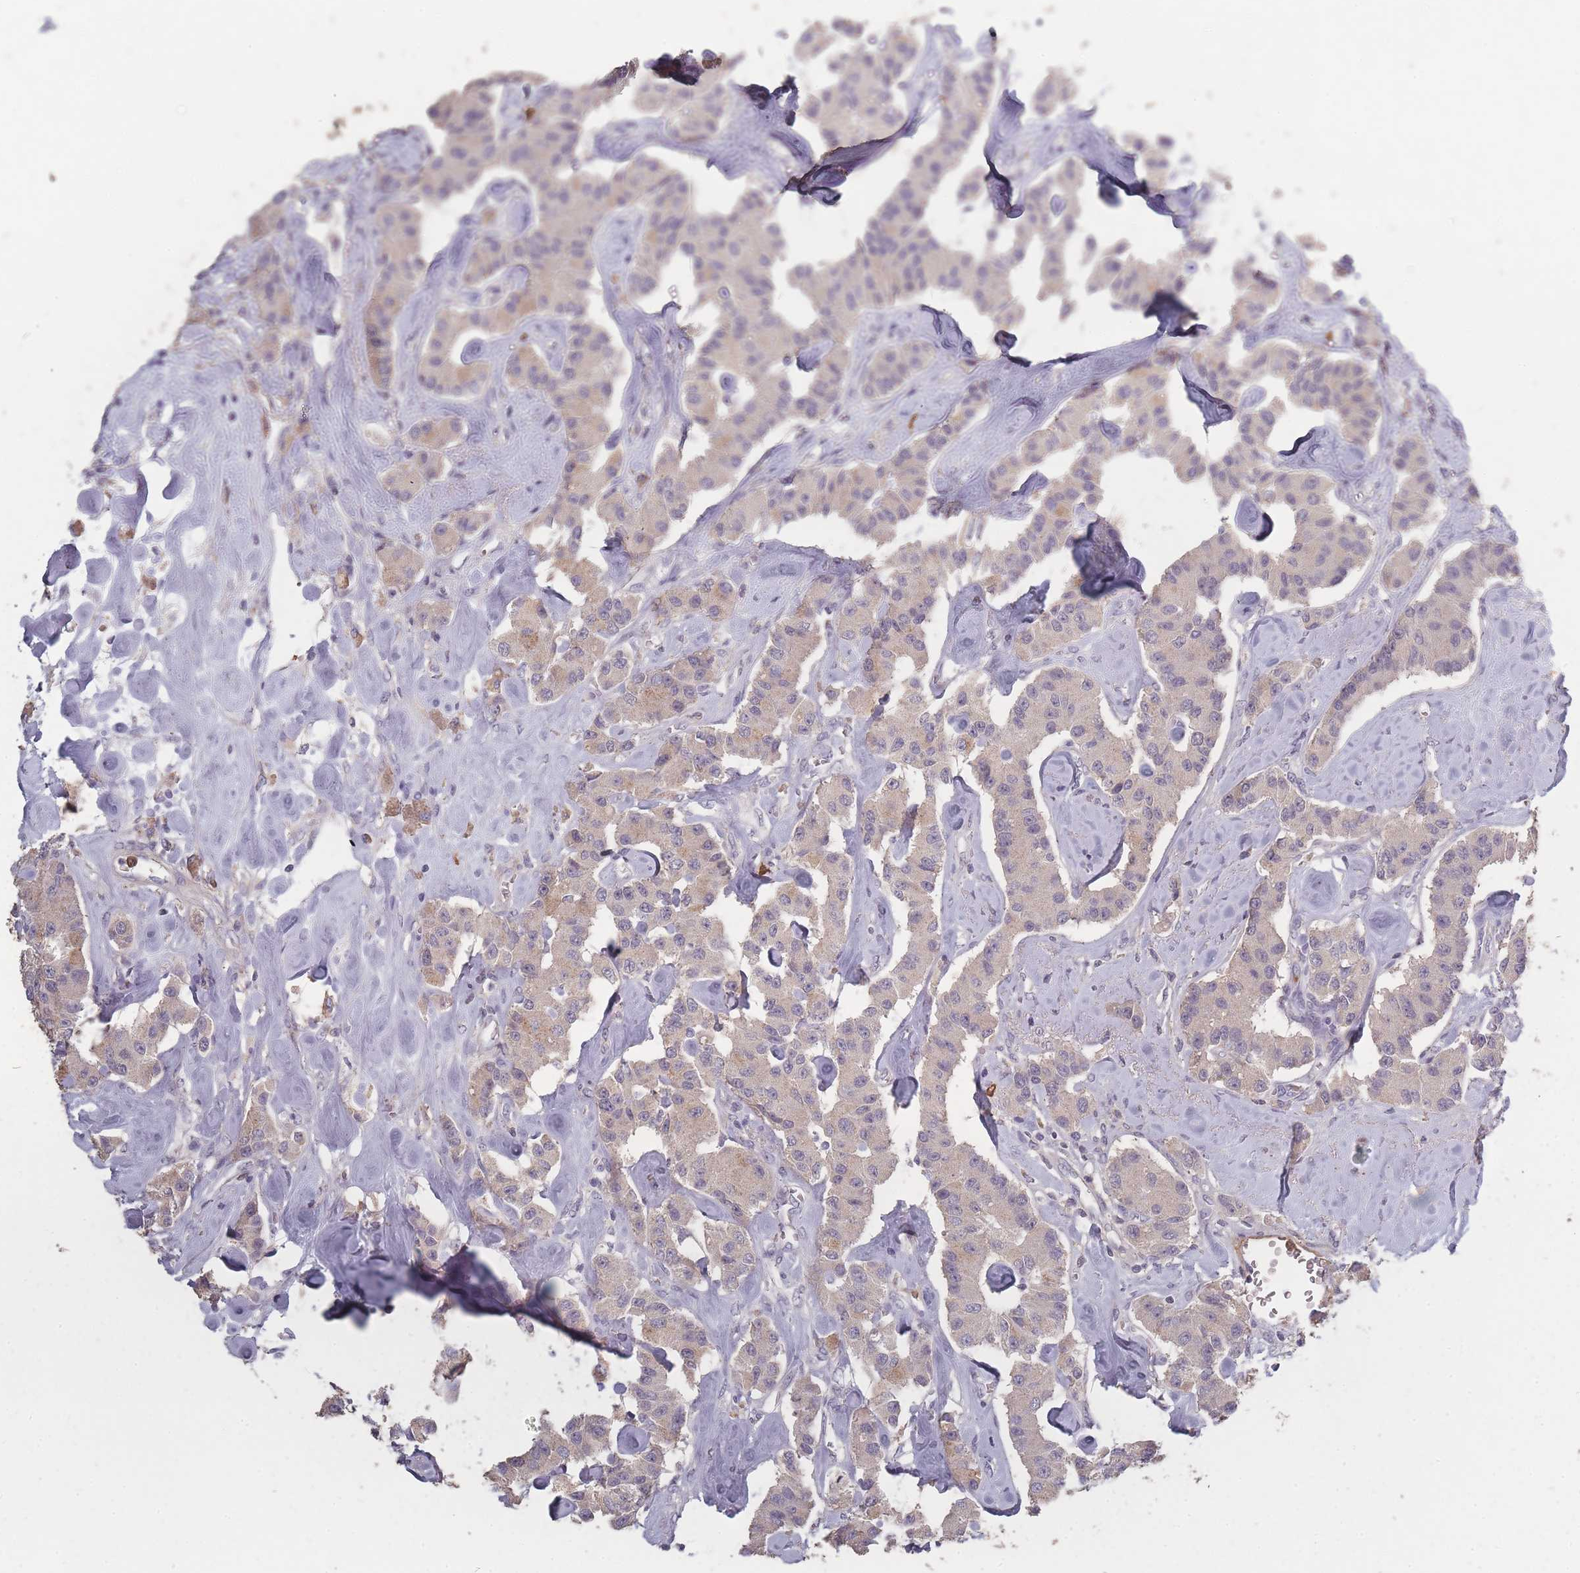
{"staining": {"intensity": "weak", "quantity": "25%-75%", "location": "cytoplasmic/membranous"}, "tissue": "carcinoid", "cell_type": "Tumor cells", "image_type": "cancer", "snomed": [{"axis": "morphology", "description": "Carcinoid, malignant, NOS"}, {"axis": "topography", "description": "Pancreas"}], "caption": "Protein analysis of malignant carcinoid tissue shows weak cytoplasmic/membranous positivity in approximately 25%-75% of tumor cells.", "gene": "BST1", "patient": {"sex": "male", "age": 41}}